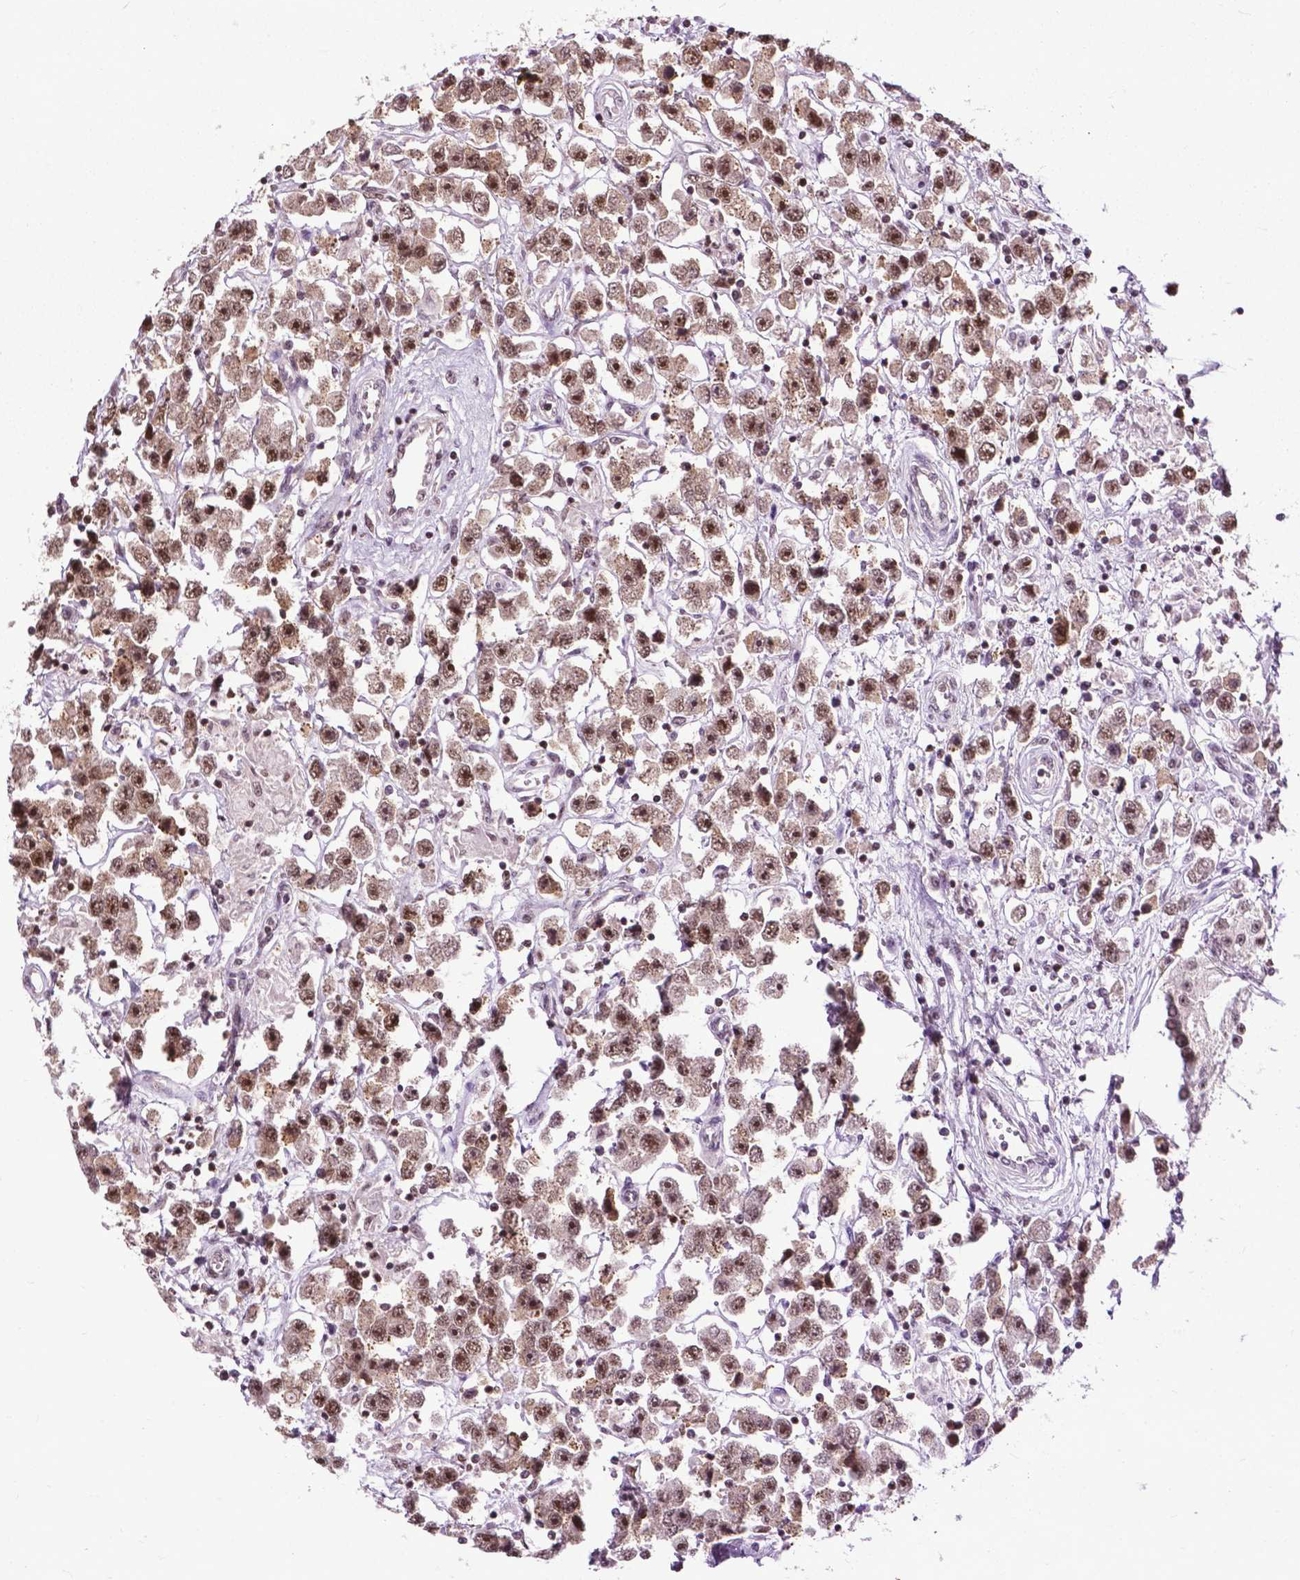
{"staining": {"intensity": "moderate", "quantity": ">75%", "location": "nuclear"}, "tissue": "testis cancer", "cell_type": "Tumor cells", "image_type": "cancer", "snomed": [{"axis": "morphology", "description": "Seminoma, NOS"}, {"axis": "topography", "description": "Testis"}], "caption": "Testis cancer tissue displays moderate nuclear positivity in about >75% of tumor cells, visualized by immunohistochemistry.", "gene": "EAF1", "patient": {"sex": "male", "age": 45}}